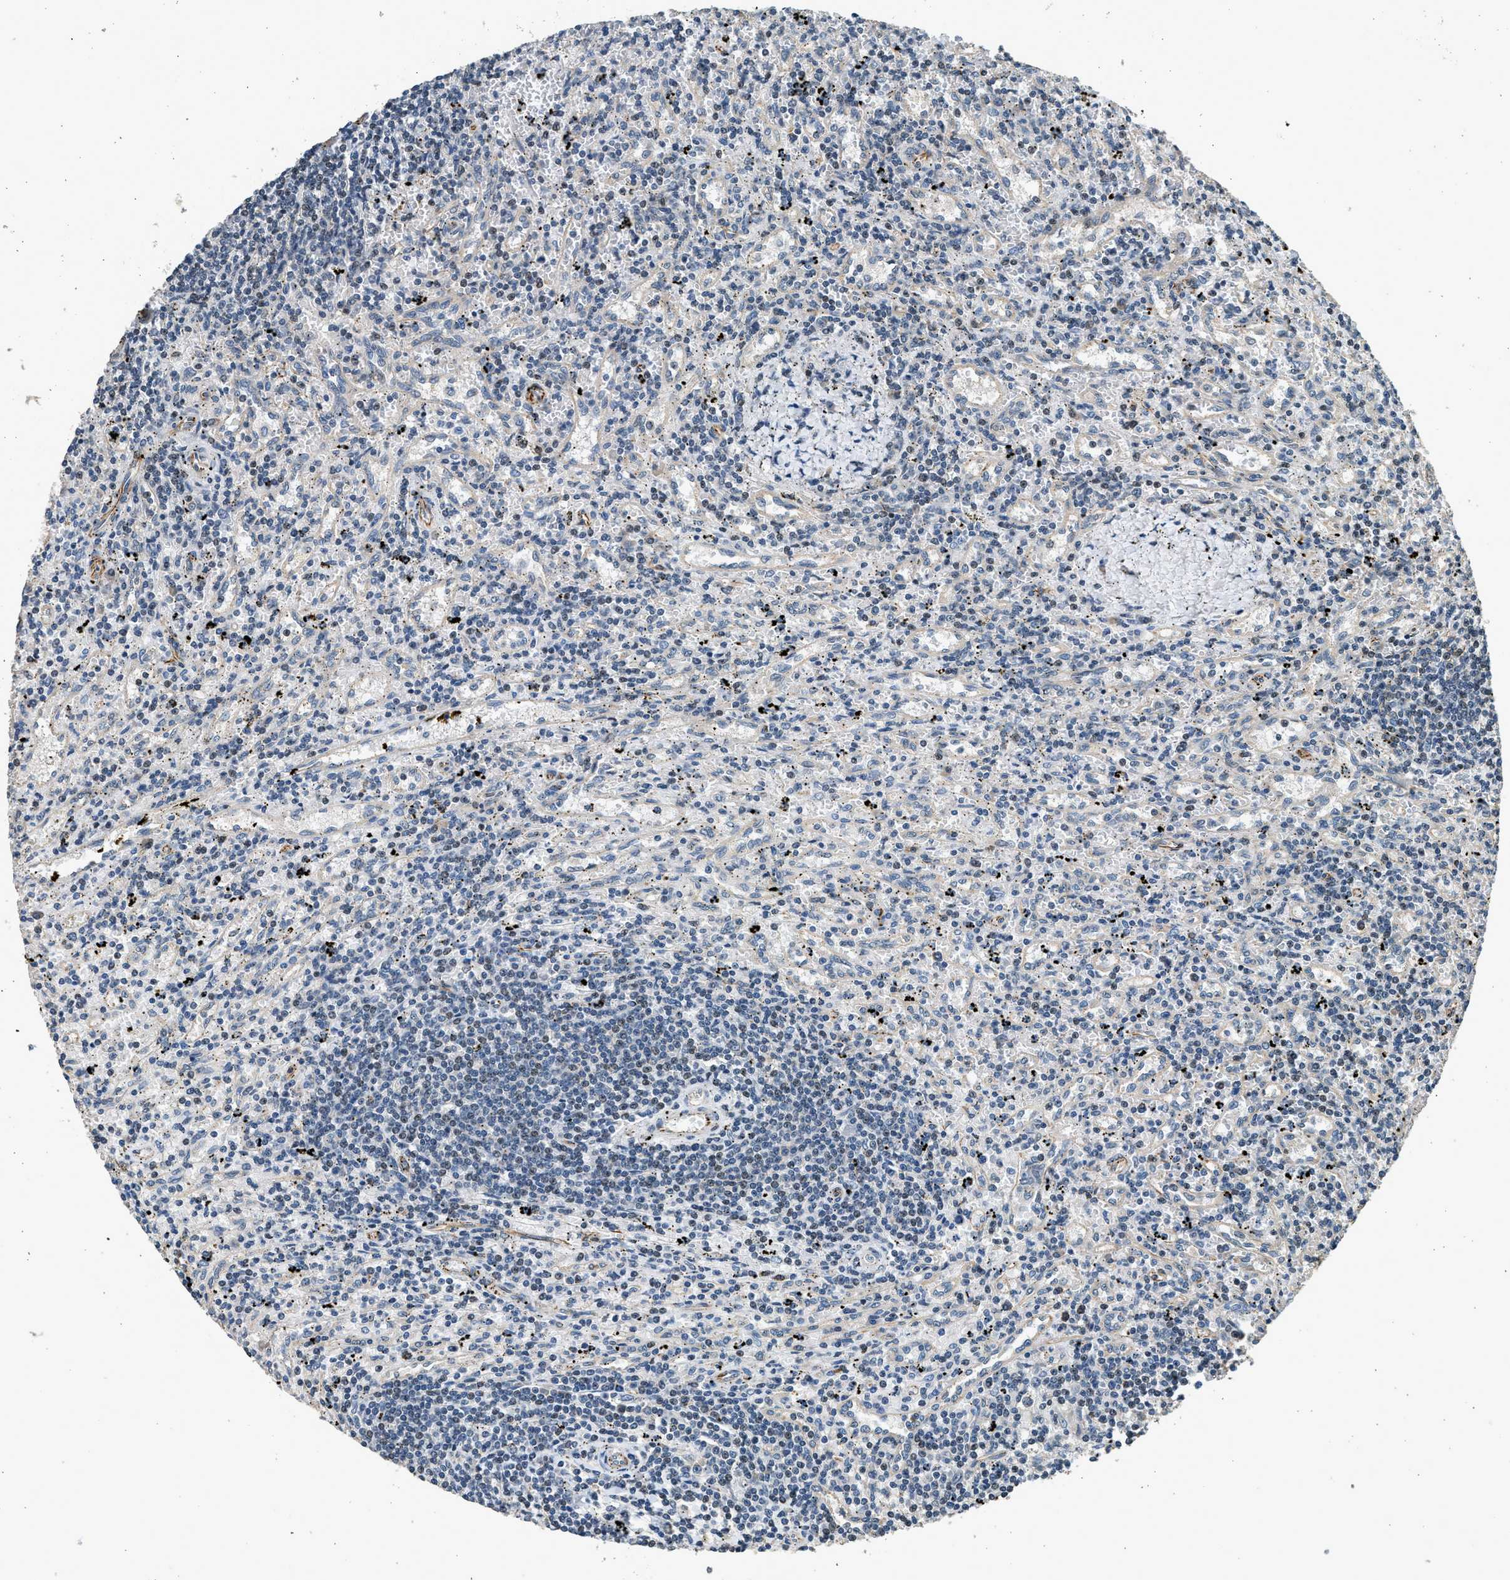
{"staining": {"intensity": "weak", "quantity": "<25%", "location": "nuclear"}, "tissue": "lymphoma", "cell_type": "Tumor cells", "image_type": "cancer", "snomed": [{"axis": "morphology", "description": "Malignant lymphoma, non-Hodgkin's type, Low grade"}, {"axis": "topography", "description": "Spleen"}], "caption": "Immunohistochemical staining of malignant lymphoma, non-Hodgkin's type (low-grade) displays no significant positivity in tumor cells.", "gene": "PCLO", "patient": {"sex": "male", "age": 76}}